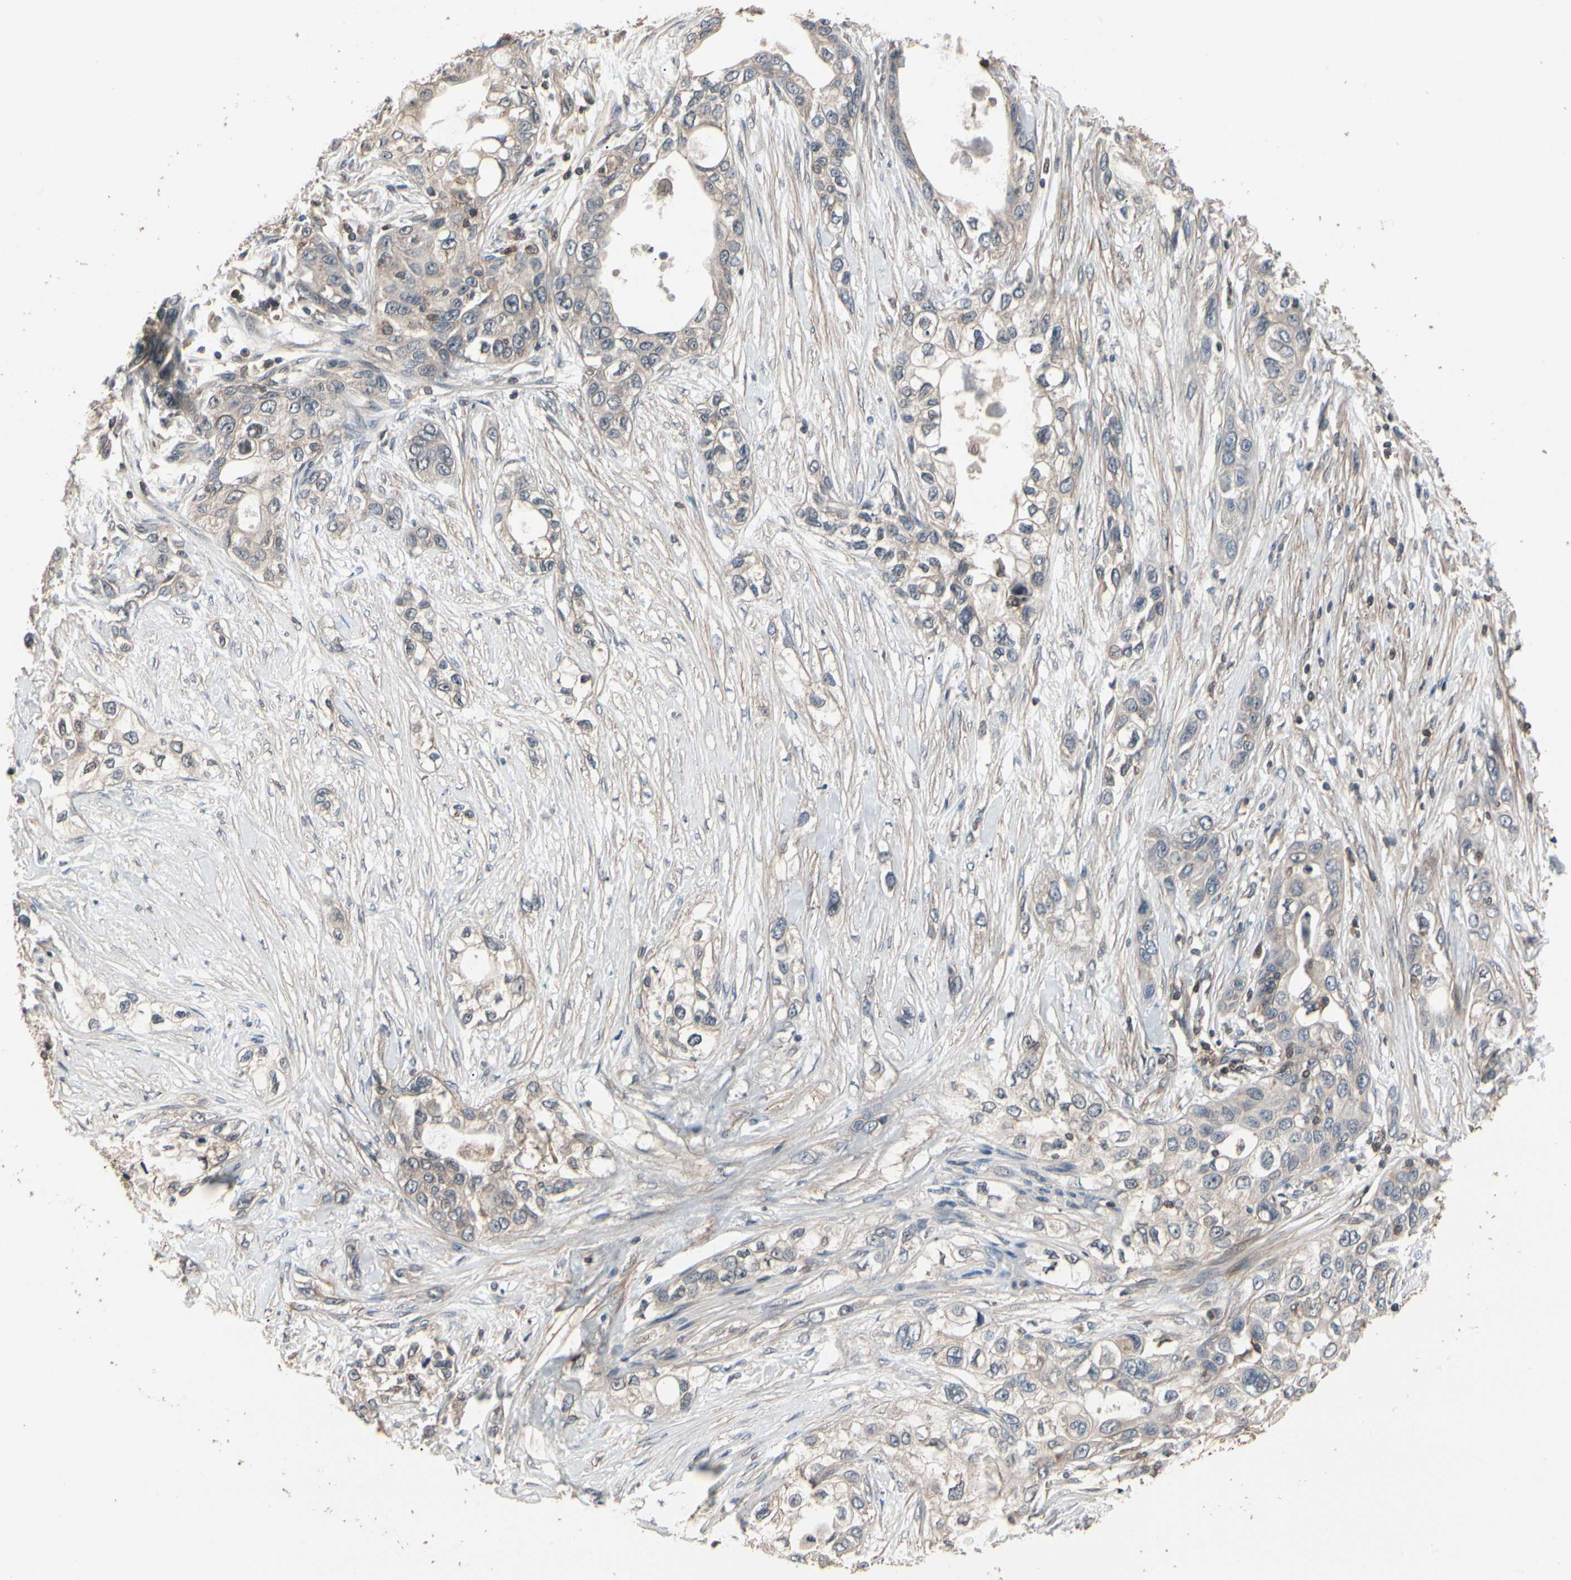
{"staining": {"intensity": "weak", "quantity": "<25%", "location": "cytoplasmic/membranous"}, "tissue": "pancreatic cancer", "cell_type": "Tumor cells", "image_type": "cancer", "snomed": [{"axis": "morphology", "description": "Adenocarcinoma, NOS"}, {"axis": "topography", "description": "Pancreas"}], "caption": "Tumor cells are negative for brown protein staining in adenocarcinoma (pancreatic).", "gene": "MAPK13", "patient": {"sex": "female", "age": 70}}